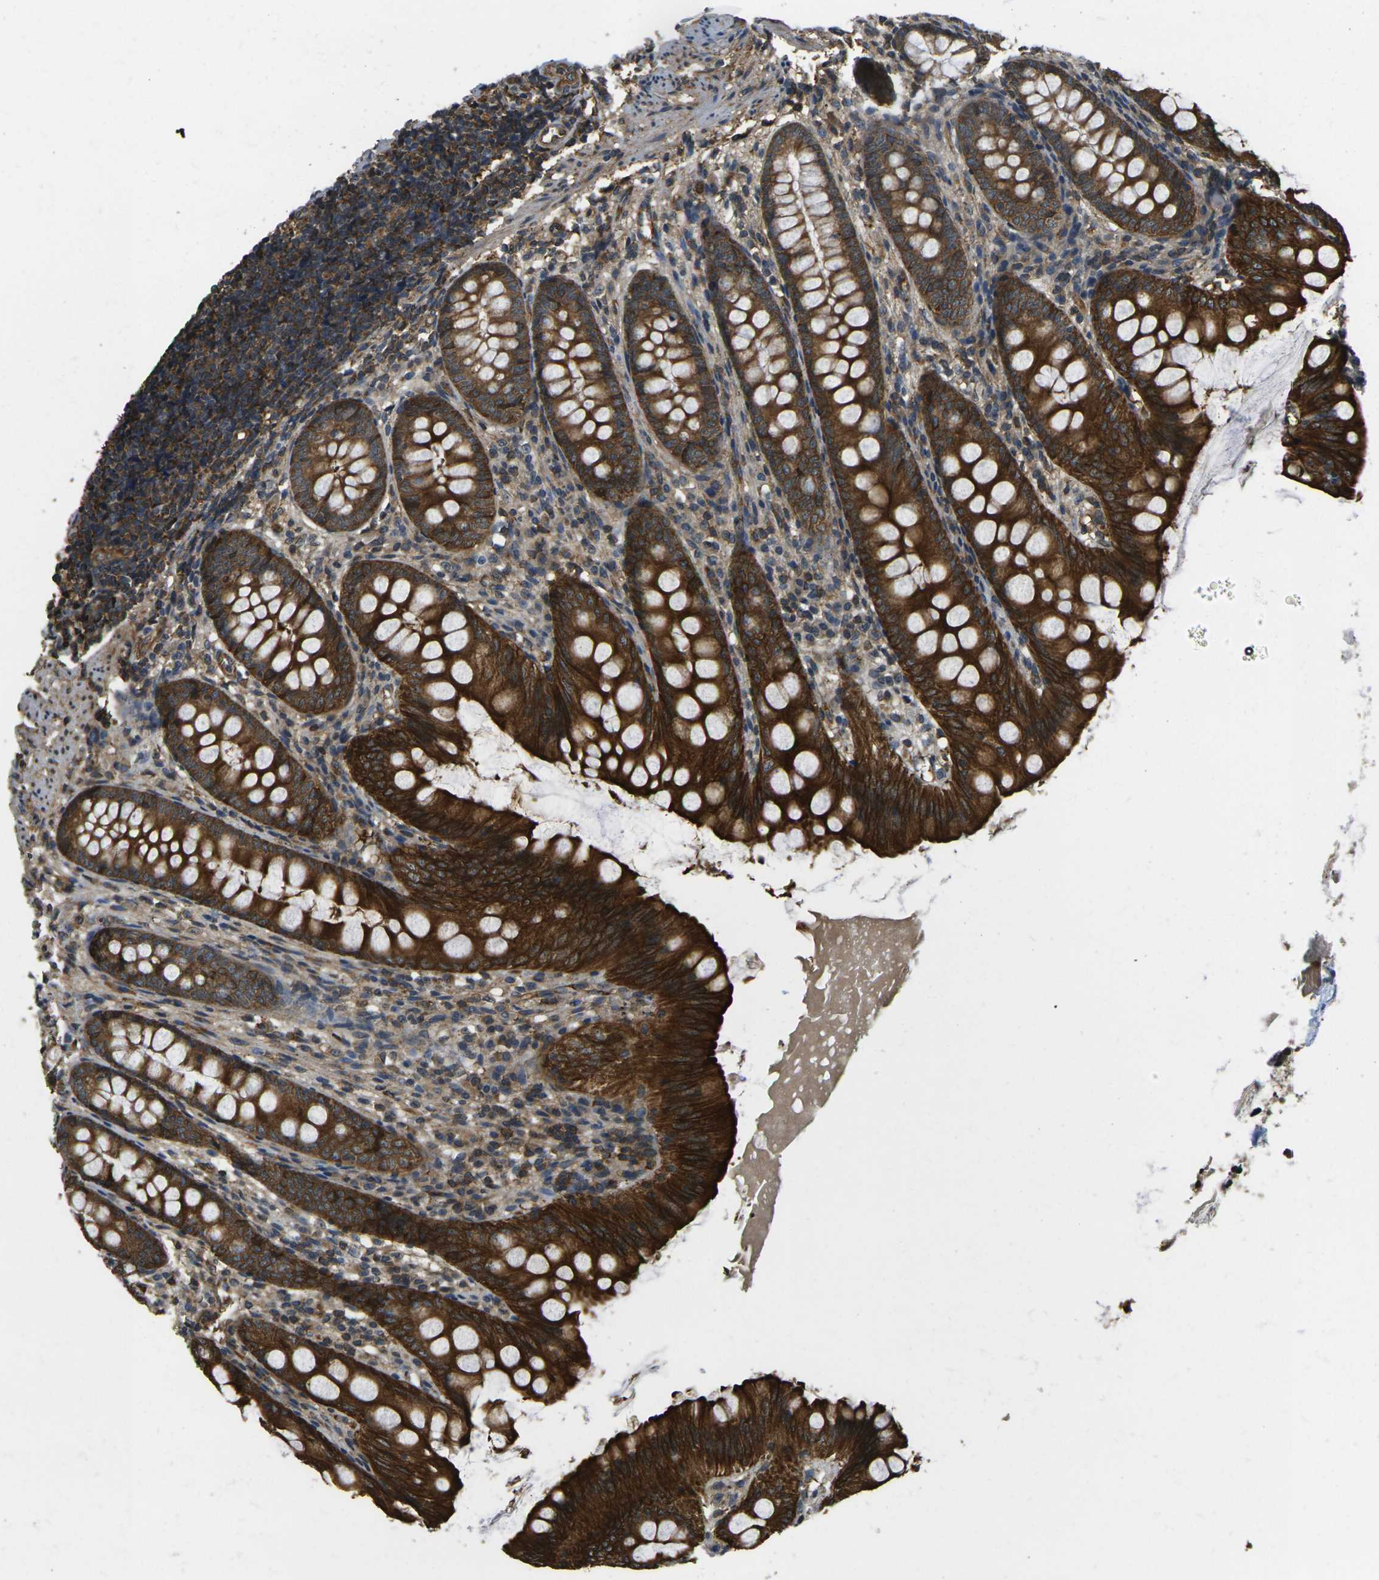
{"staining": {"intensity": "strong", "quantity": ">75%", "location": "cytoplasmic/membranous"}, "tissue": "appendix", "cell_type": "Glandular cells", "image_type": "normal", "snomed": [{"axis": "morphology", "description": "Normal tissue, NOS"}, {"axis": "topography", "description": "Appendix"}], "caption": "A brown stain shows strong cytoplasmic/membranous expression of a protein in glandular cells of unremarkable appendix. (IHC, brightfield microscopy, high magnification).", "gene": "CAST", "patient": {"sex": "female", "age": 77}}